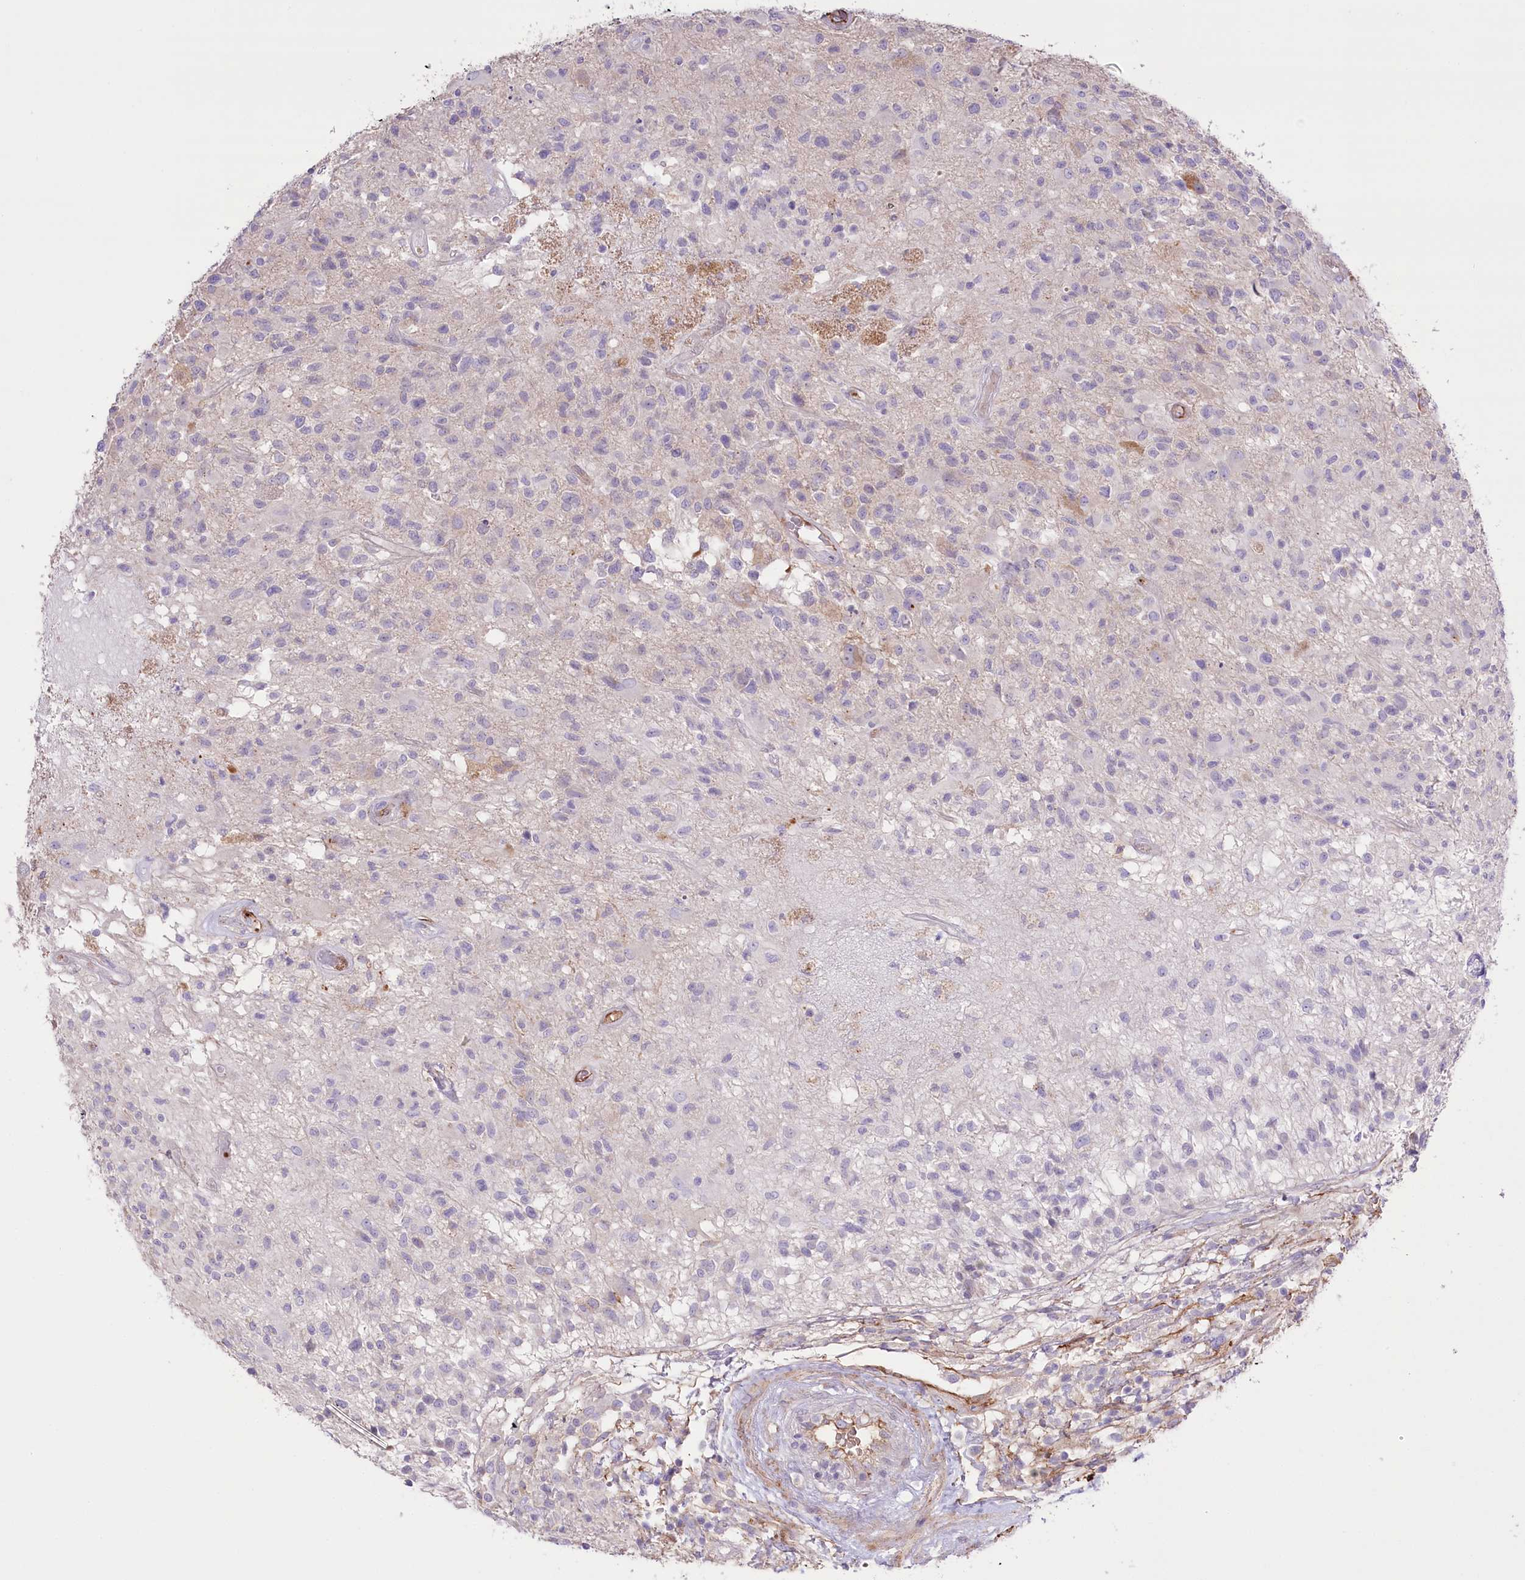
{"staining": {"intensity": "negative", "quantity": "none", "location": "none"}, "tissue": "glioma", "cell_type": "Tumor cells", "image_type": "cancer", "snomed": [{"axis": "morphology", "description": "Glioma, malignant, High grade"}, {"axis": "morphology", "description": "Glioblastoma, NOS"}, {"axis": "topography", "description": "Brain"}], "caption": "This micrograph is of malignant glioma (high-grade) stained with immunohistochemistry to label a protein in brown with the nuclei are counter-stained blue. There is no positivity in tumor cells. (DAB (3,3'-diaminobenzidine) IHC, high magnification).", "gene": "SLC39A10", "patient": {"sex": "male", "age": 60}}